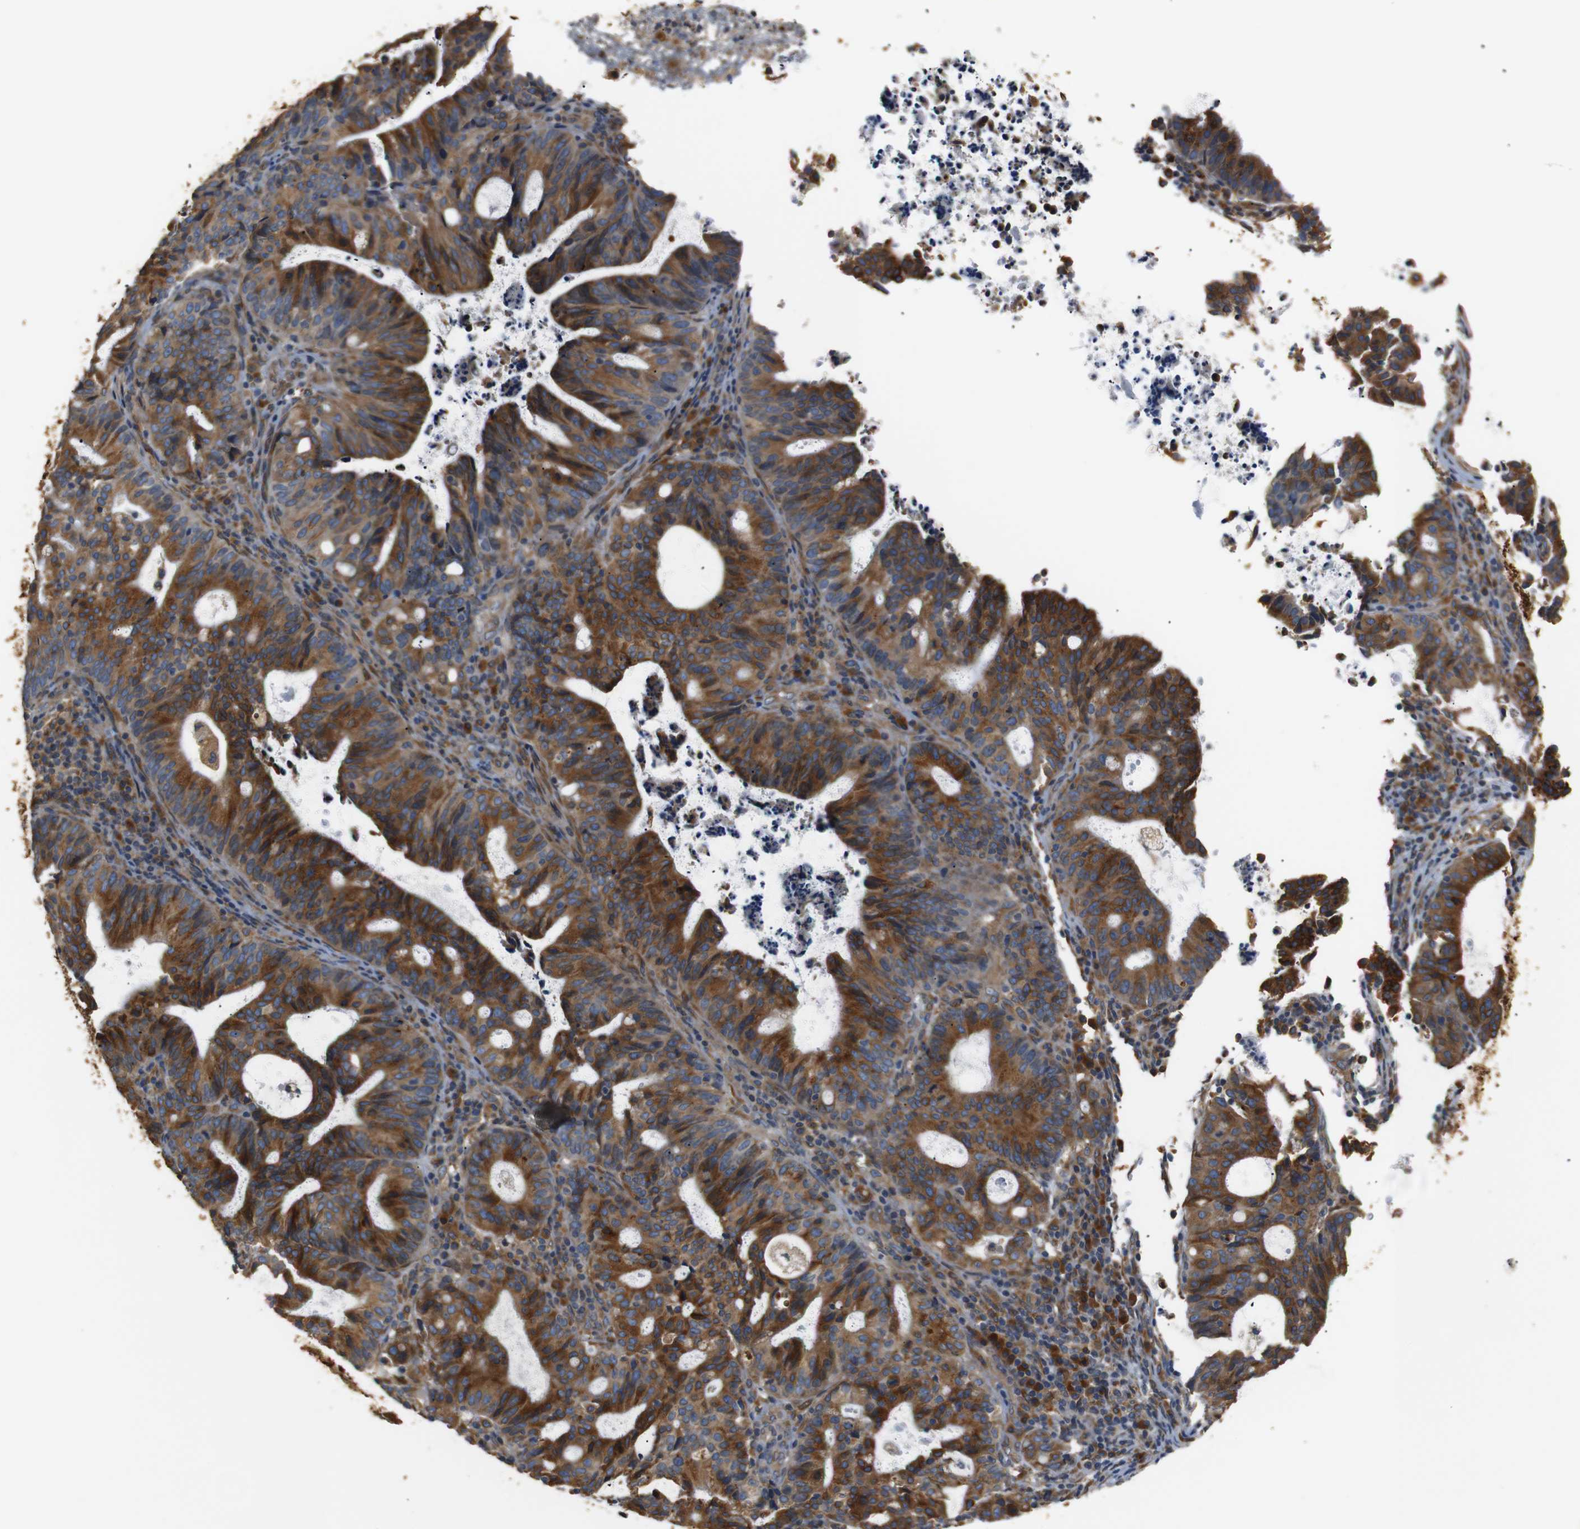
{"staining": {"intensity": "moderate", "quantity": ">75%", "location": "cytoplasmic/membranous"}, "tissue": "endometrial cancer", "cell_type": "Tumor cells", "image_type": "cancer", "snomed": [{"axis": "morphology", "description": "Adenocarcinoma, NOS"}, {"axis": "topography", "description": "Uterus"}], "caption": "Immunohistochemistry (IHC) of human adenocarcinoma (endometrial) reveals medium levels of moderate cytoplasmic/membranous staining in approximately >75% of tumor cells.", "gene": "TMED2", "patient": {"sex": "female", "age": 83}}